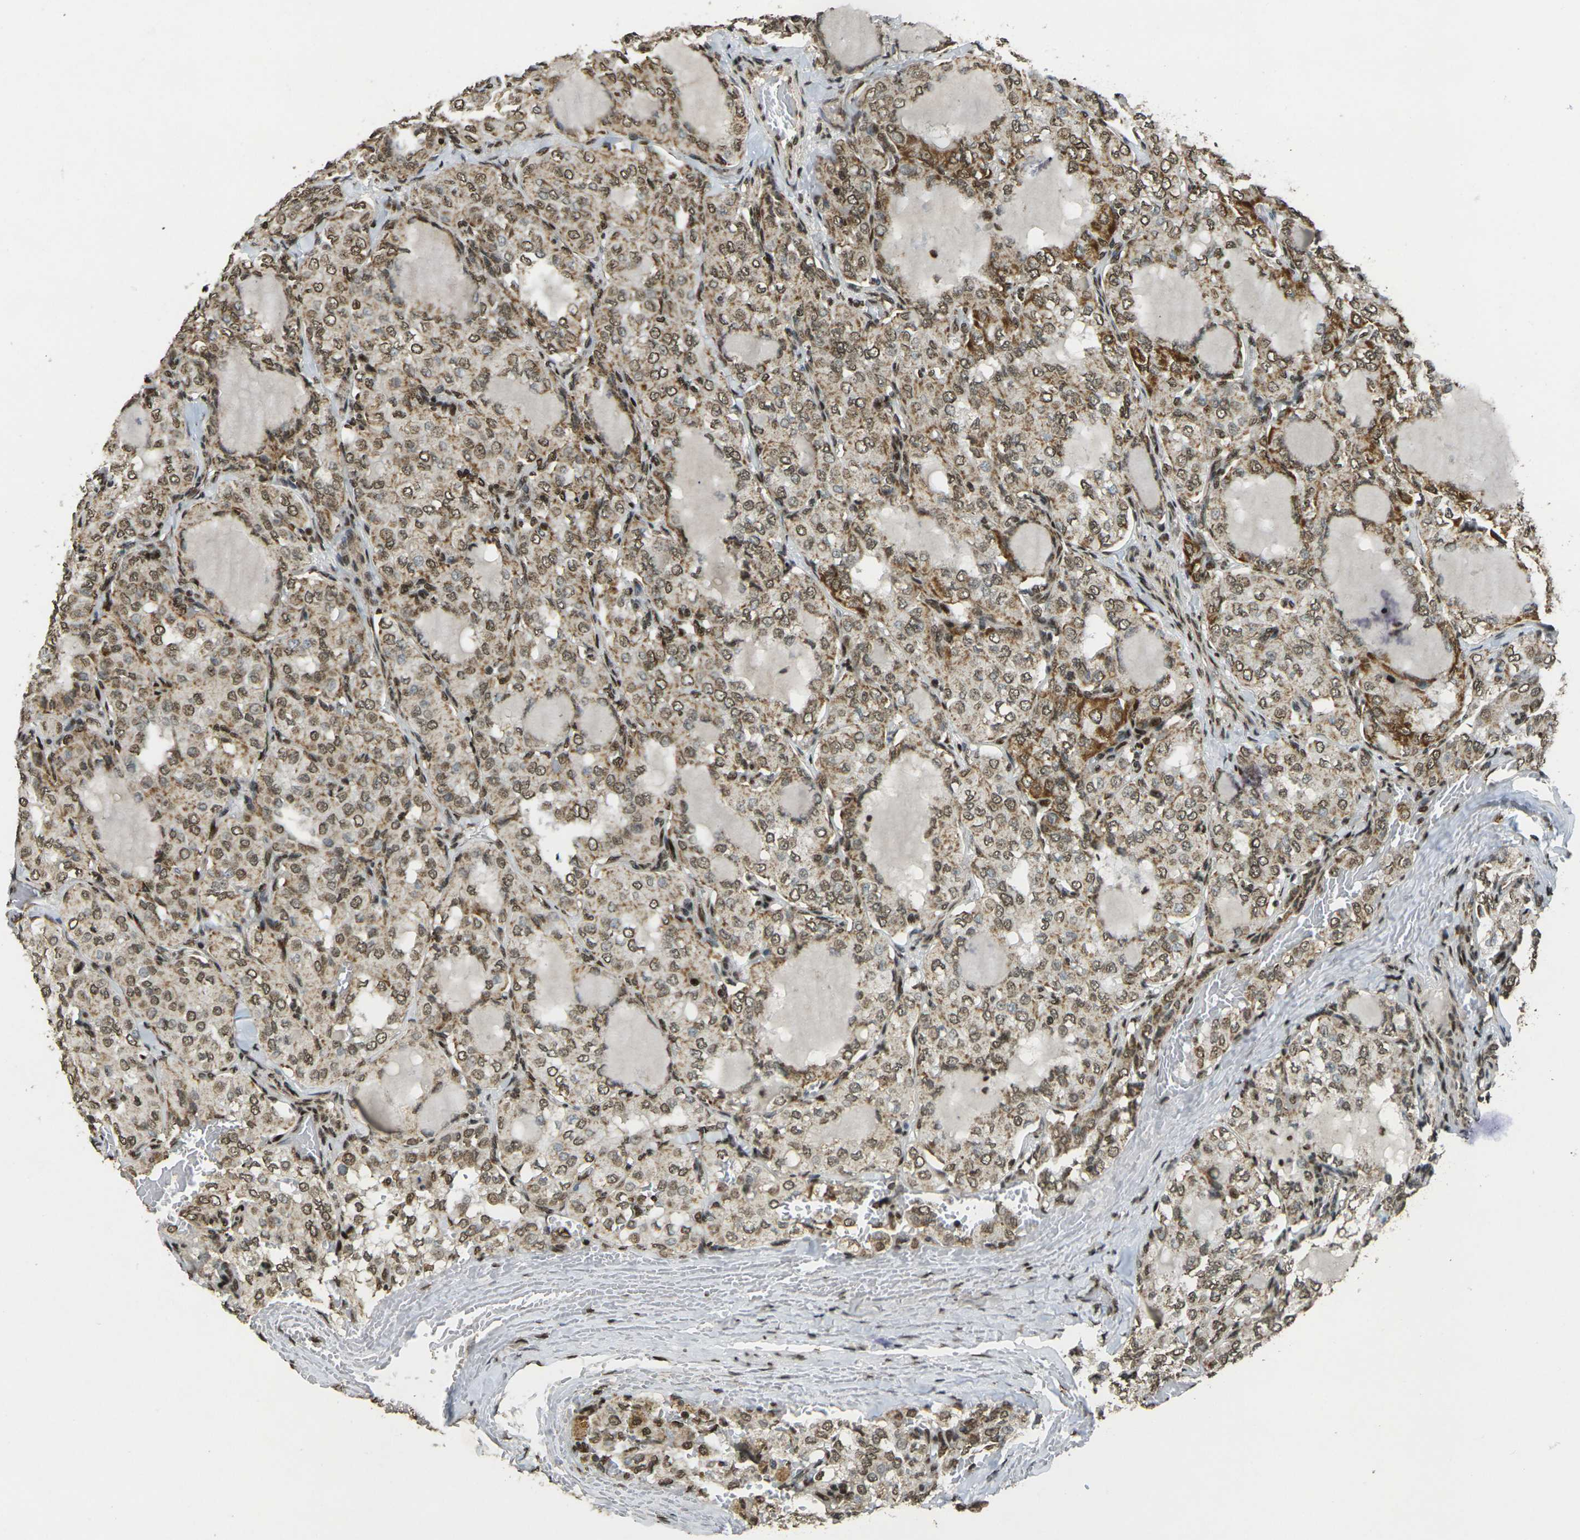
{"staining": {"intensity": "moderate", "quantity": ">75%", "location": "cytoplasmic/membranous,nuclear"}, "tissue": "thyroid cancer", "cell_type": "Tumor cells", "image_type": "cancer", "snomed": [{"axis": "morphology", "description": "Papillary adenocarcinoma, NOS"}, {"axis": "topography", "description": "Thyroid gland"}], "caption": "Thyroid cancer (papillary adenocarcinoma) stained with a protein marker exhibits moderate staining in tumor cells.", "gene": "NEUROG2", "patient": {"sex": "male", "age": 20}}